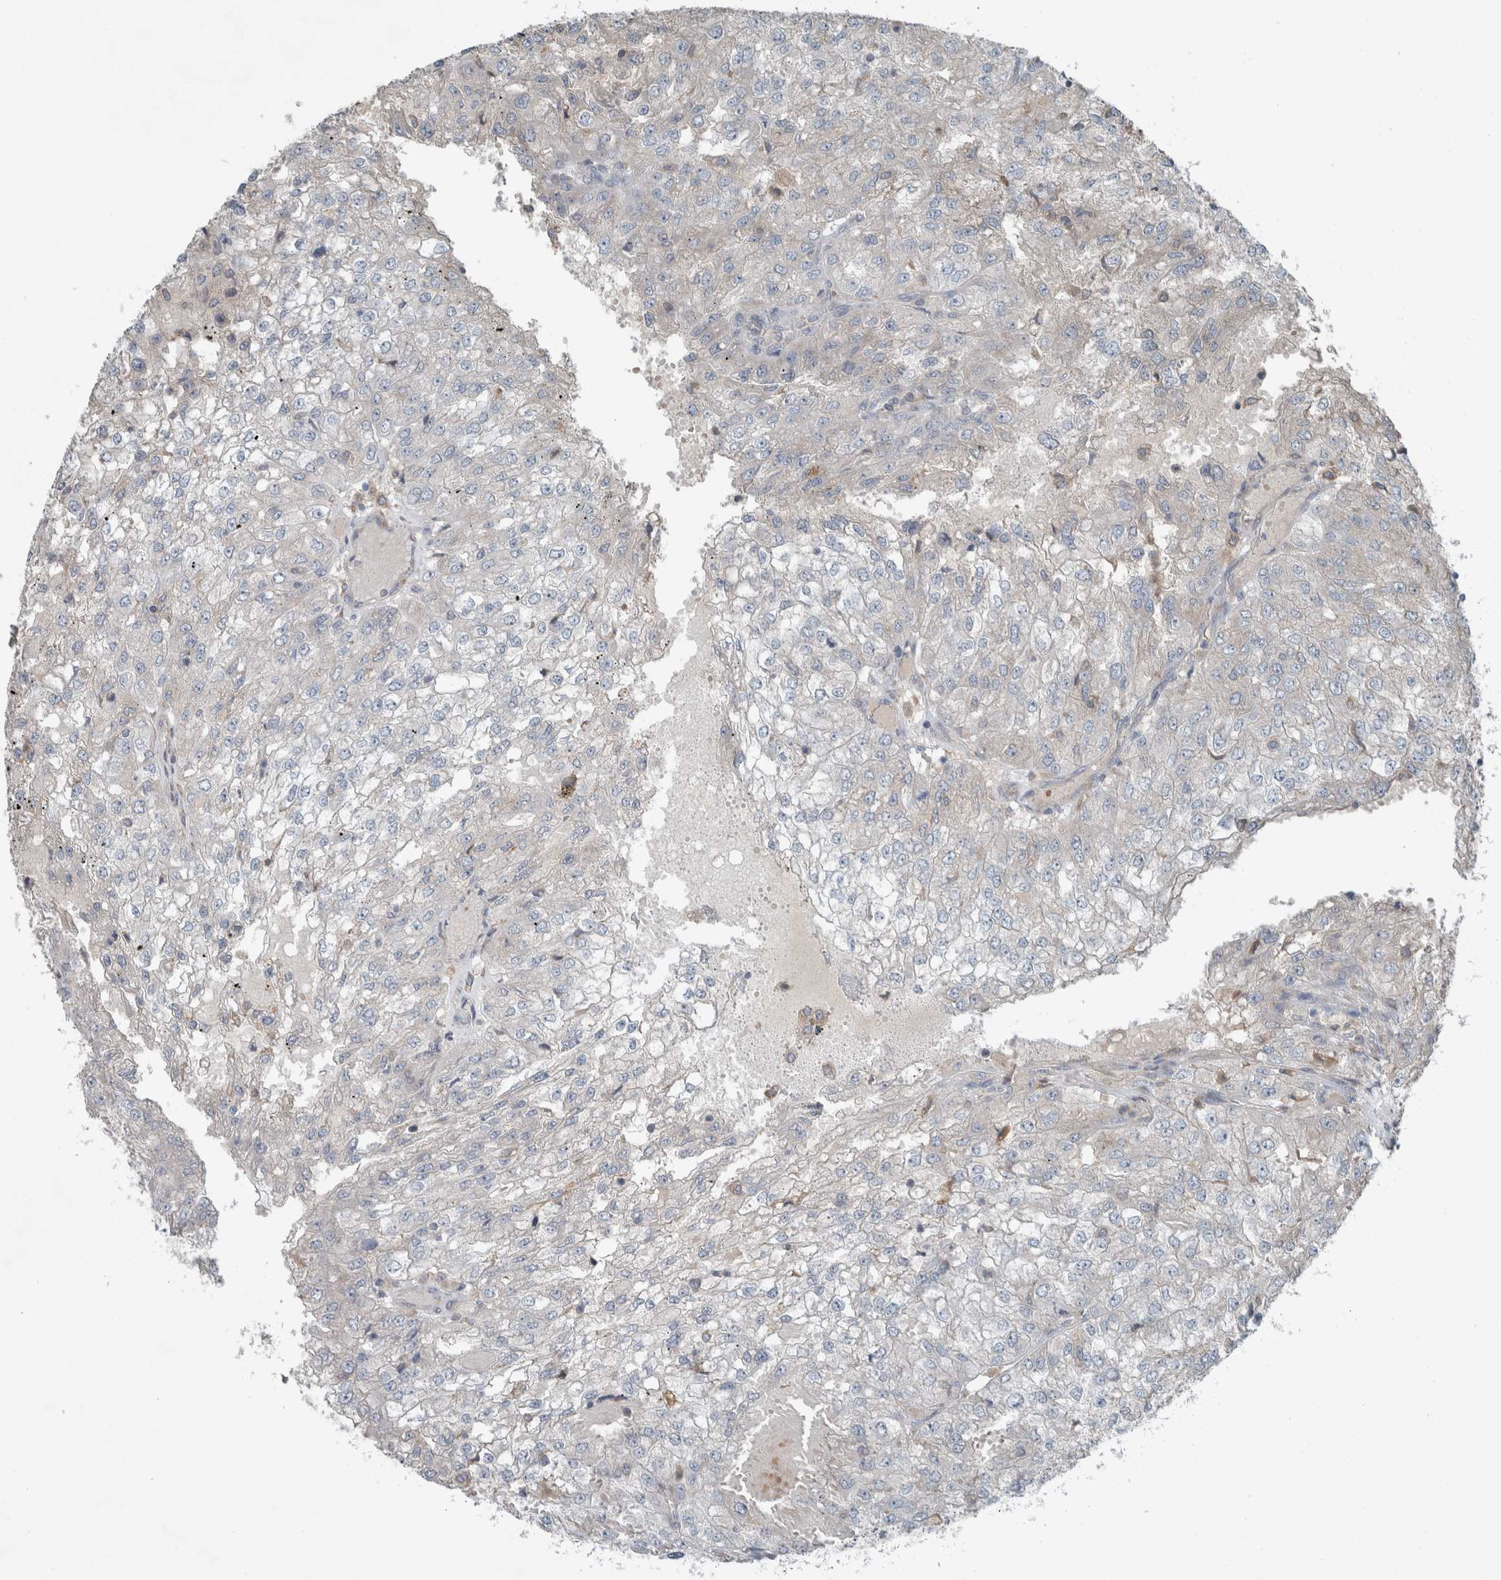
{"staining": {"intensity": "negative", "quantity": "none", "location": "none"}, "tissue": "renal cancer", "cell_type": "Tumor cells", "image_type": "cancer", "snomed": [{"axis": "morphology", "description": "Adenocarcinoma, NOS"}, {"axis": "topography", "description": "Kidney"}], "caption": "Tumor cells show no significant protein staining in renal adenocarcinoma.", "gene": "JADE2", "patient": {"sex": "female", "age": 54}}